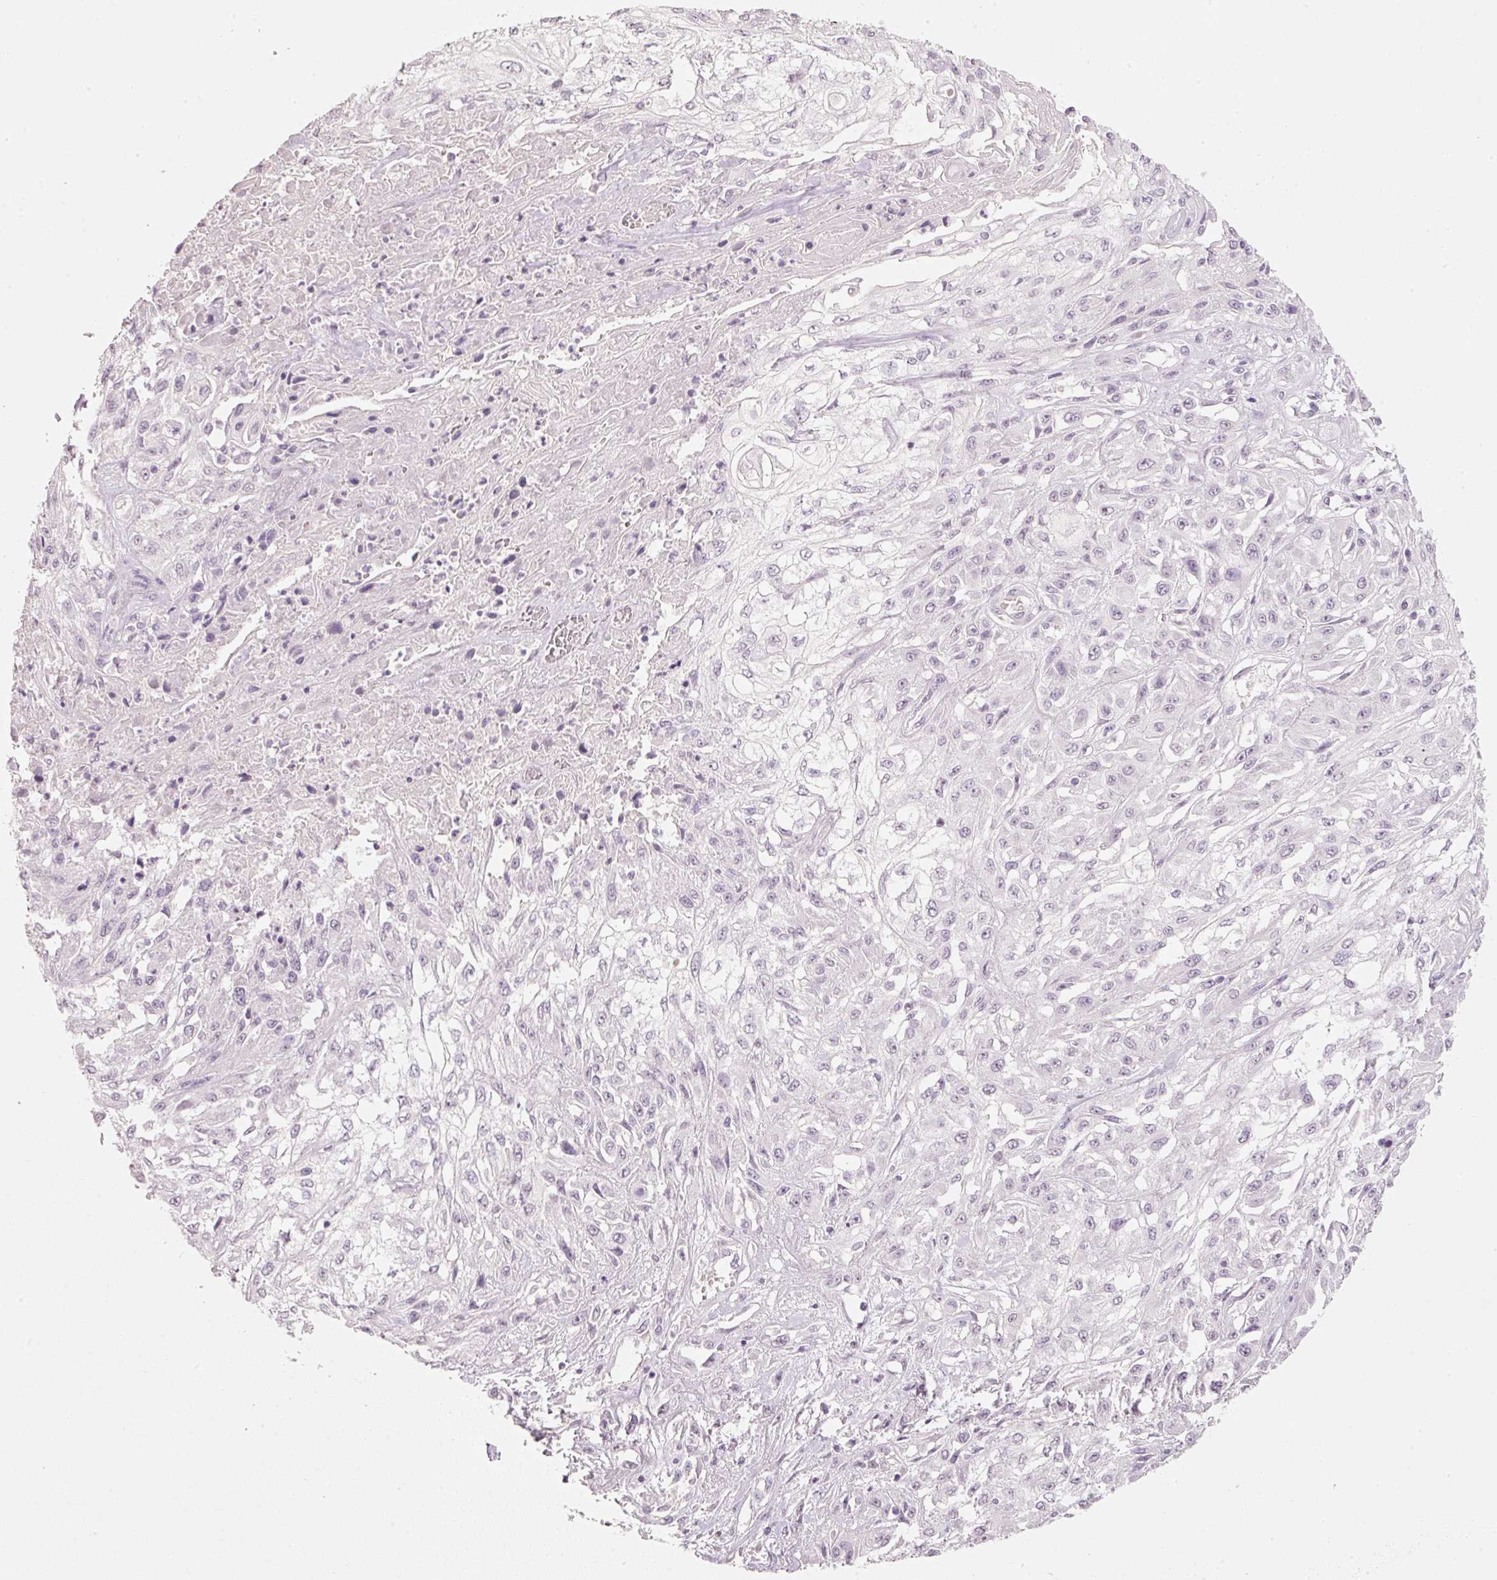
{"staining": {"intensity": "negative", "quantity": "none", "location": "none"}, "tissue": "skin cancer", "cell_type": "Tumor cells", "image_type": "cancer", "snomed": [{"axis": "morphology", "description": "Squamous cell carcinoma, NOS"}, {"axis": "morphology", "description": "Squamous cell carcinoma, metastatic, NOS"}, {"axis": "topography", "description": "Skin"}, {"axis": "topography", "description": "Lymph node"}], "caption": "Tumor cells are negative for brown protein staining in skin cancer.", "gene": "STEAP1", "patient": {"sex": "male", "age": 75}}